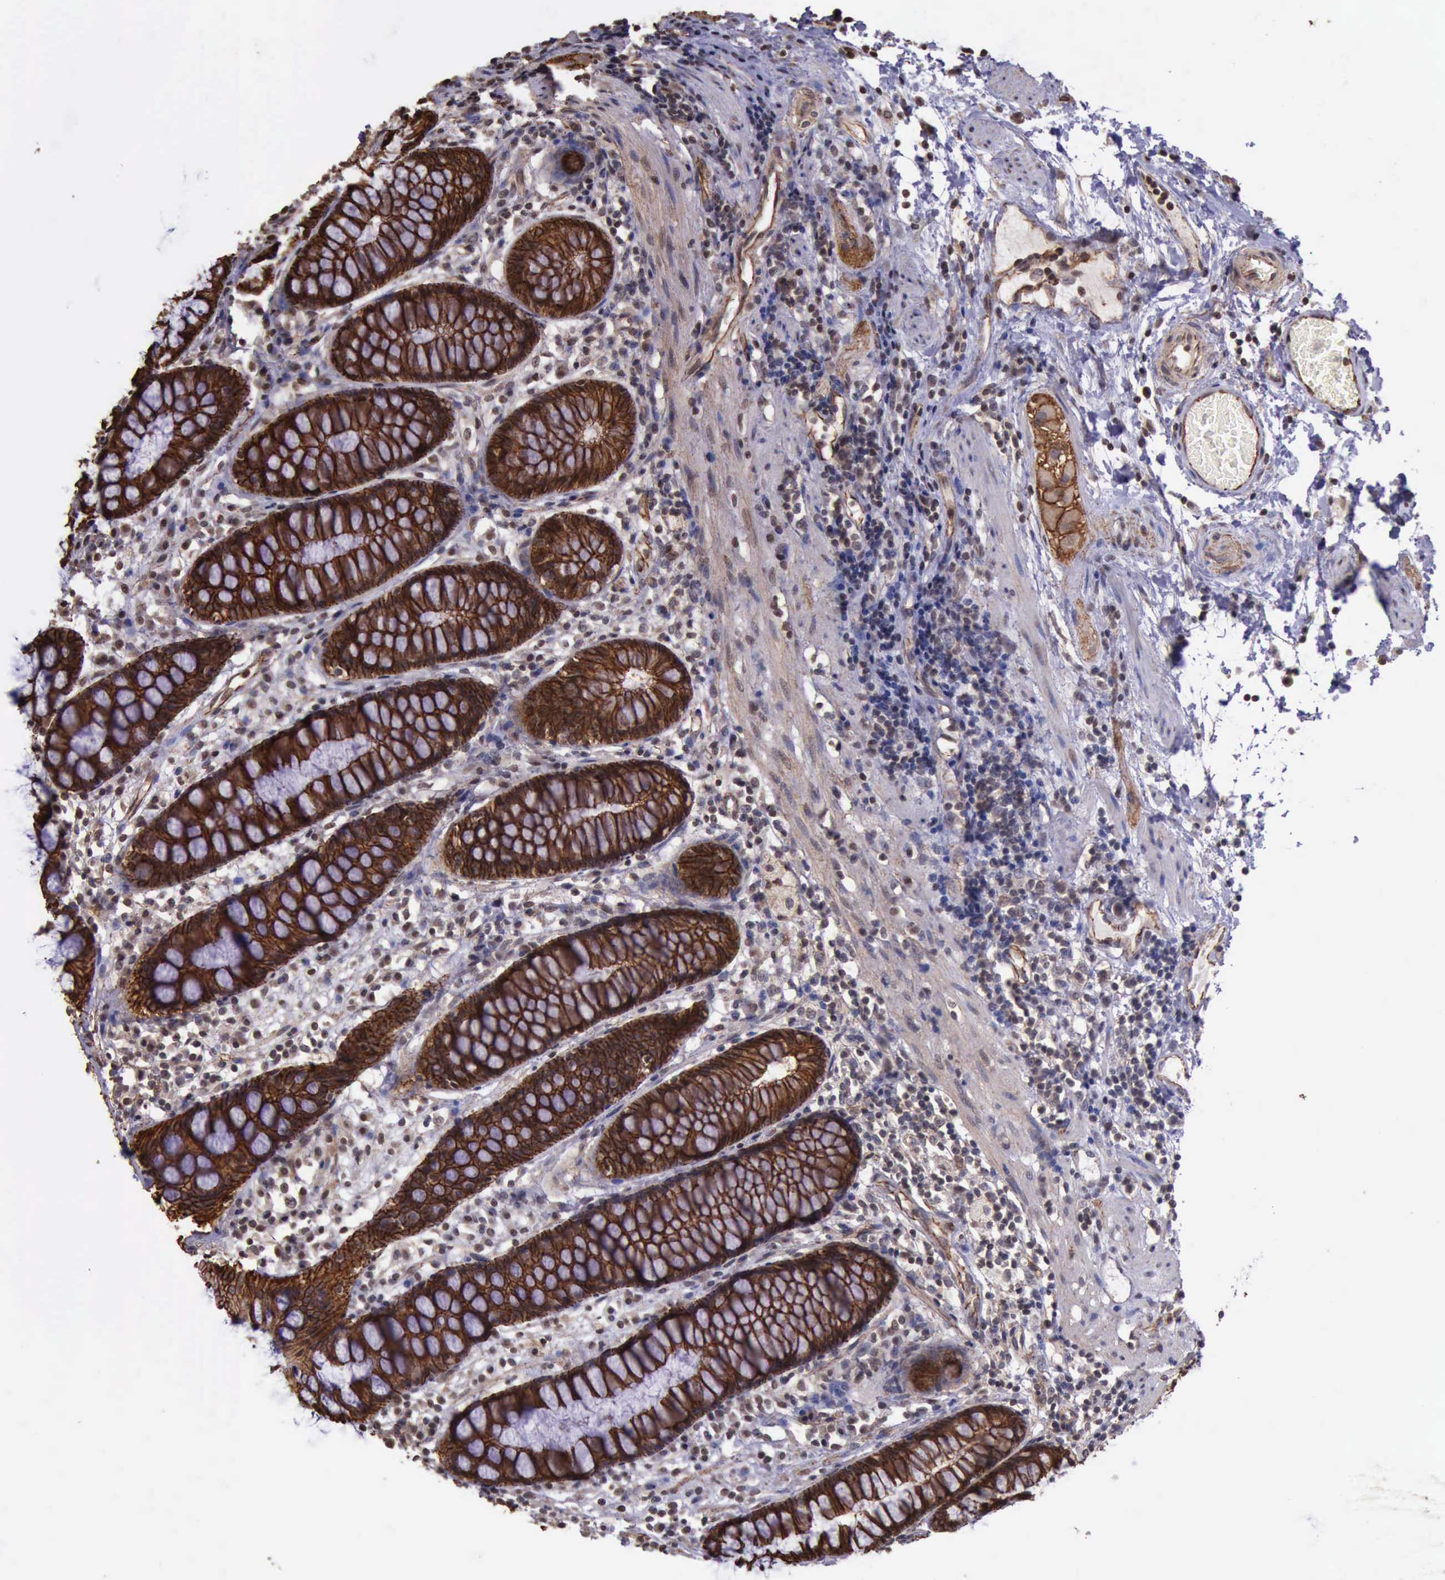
{"staining": {"intensity": "strong", "quantity": ">75%", "location": "cytoplasmic/membranous"}, "tissue": "rectum", "cell_type": "Glandular cells", "image_type": "normal", "snomed": [{"axis": "morphology", "description": "Normal tissue, NOS"}, {"axis": "topography", "description": "Rectum"}], "caption": "IHC (DAB) staining of benign human rectum shows strong cytoplasmic/membranous protein positivity in approximately >75% of glandular cells. (IHC, brightfield microscopy, high magnification).", "gene": "CTNNB1", "patient": {"sex": "female", "age": 66}}